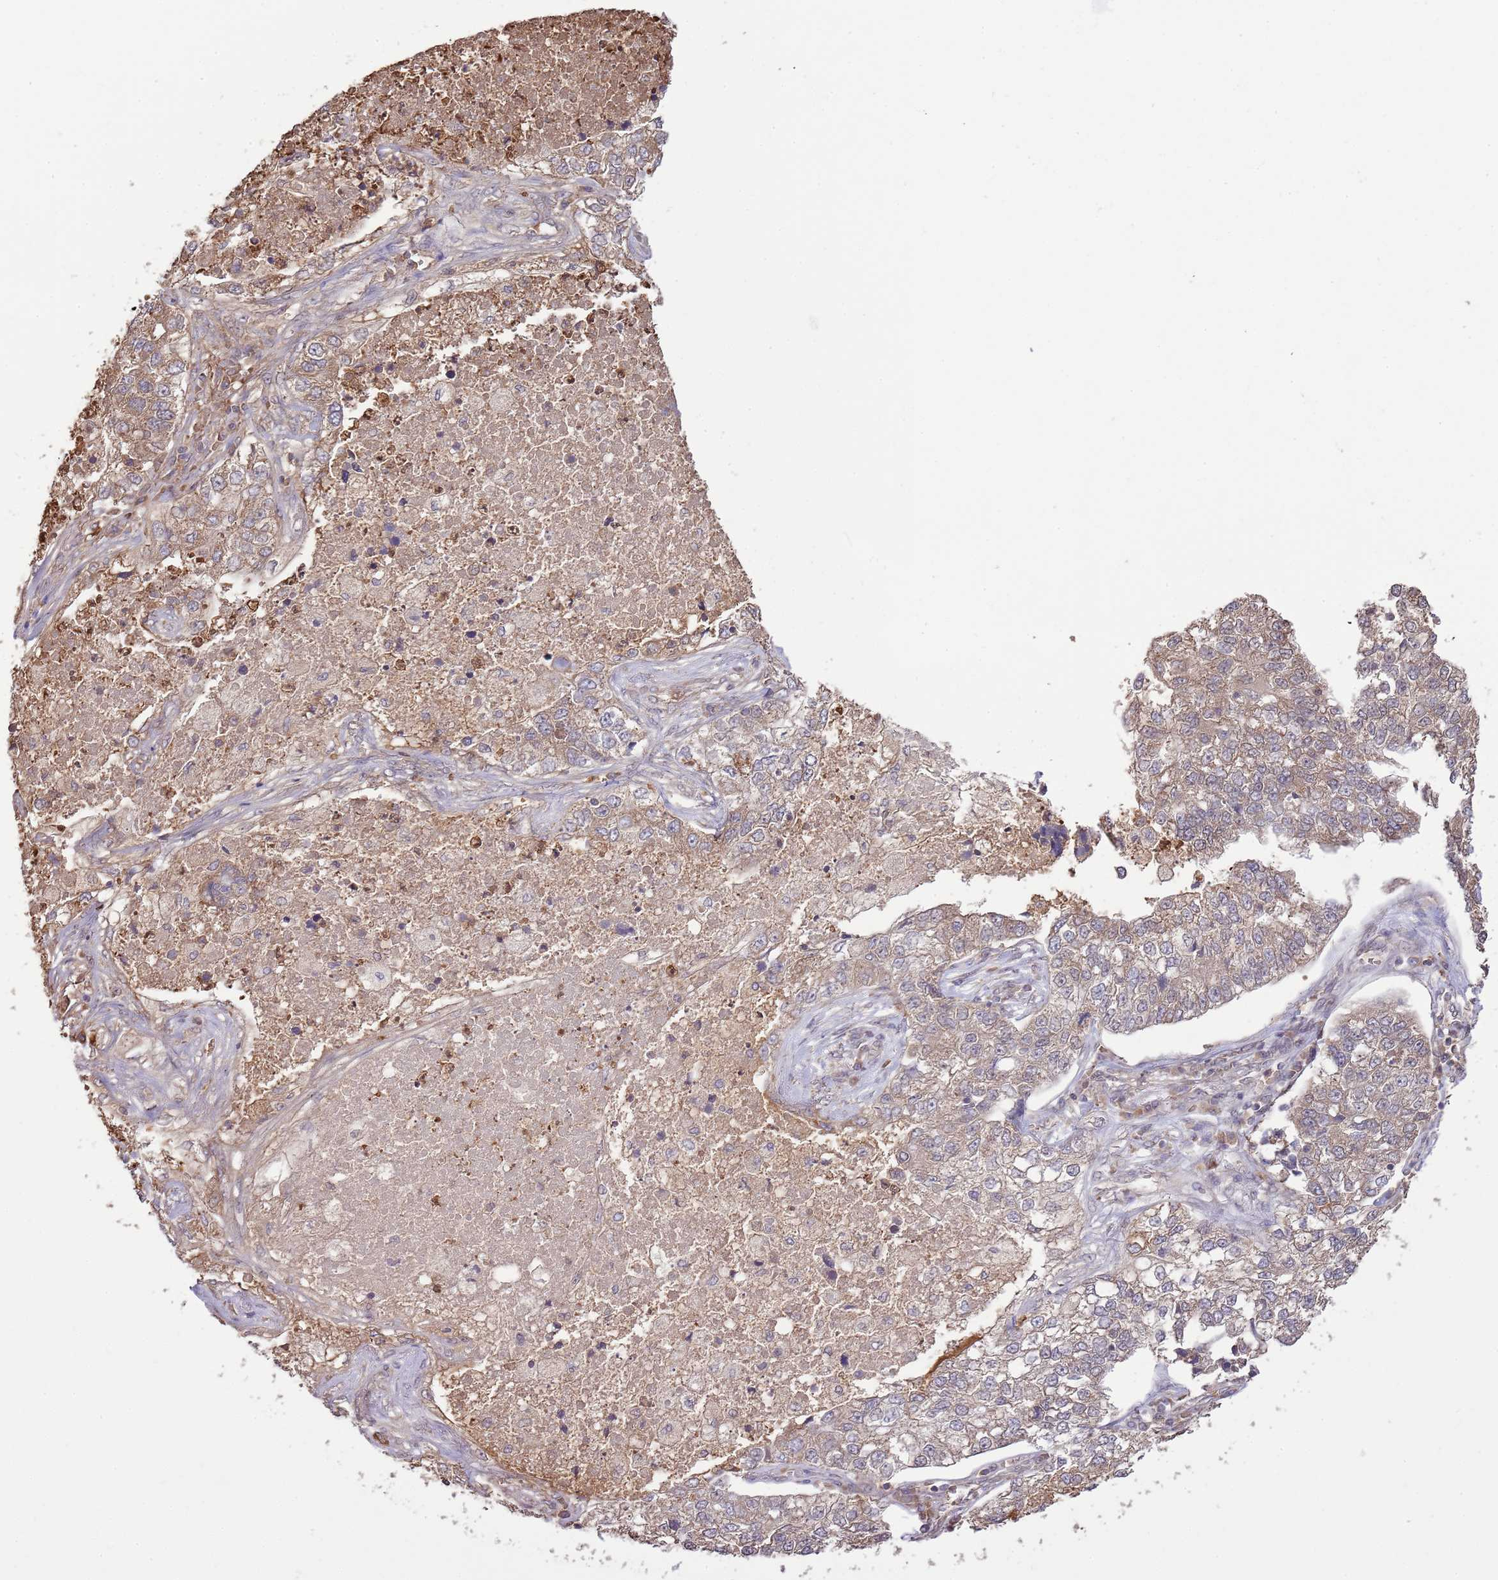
{"staining": {"intensity": "weak", "quantity": "25%-75%", "location": "cytoplasmic/membranous"}, "tissue": "lung cancer", "cell_type": "Tumor cells", "image_type": "cancer", "snomed": [{"axis": "morphology", "description": "Adenocarcinoma, NOS"}, {"axis": "topography", "description": "Lung"}], "caption": "This is a histology image of IHC staining of adenocarcinoma (lung), which shows weak positivity in the cytoplasmic/membranous of tumor cells.", "gene": "AMIGO1", "patient": {"sex": "male", "age": 49}}